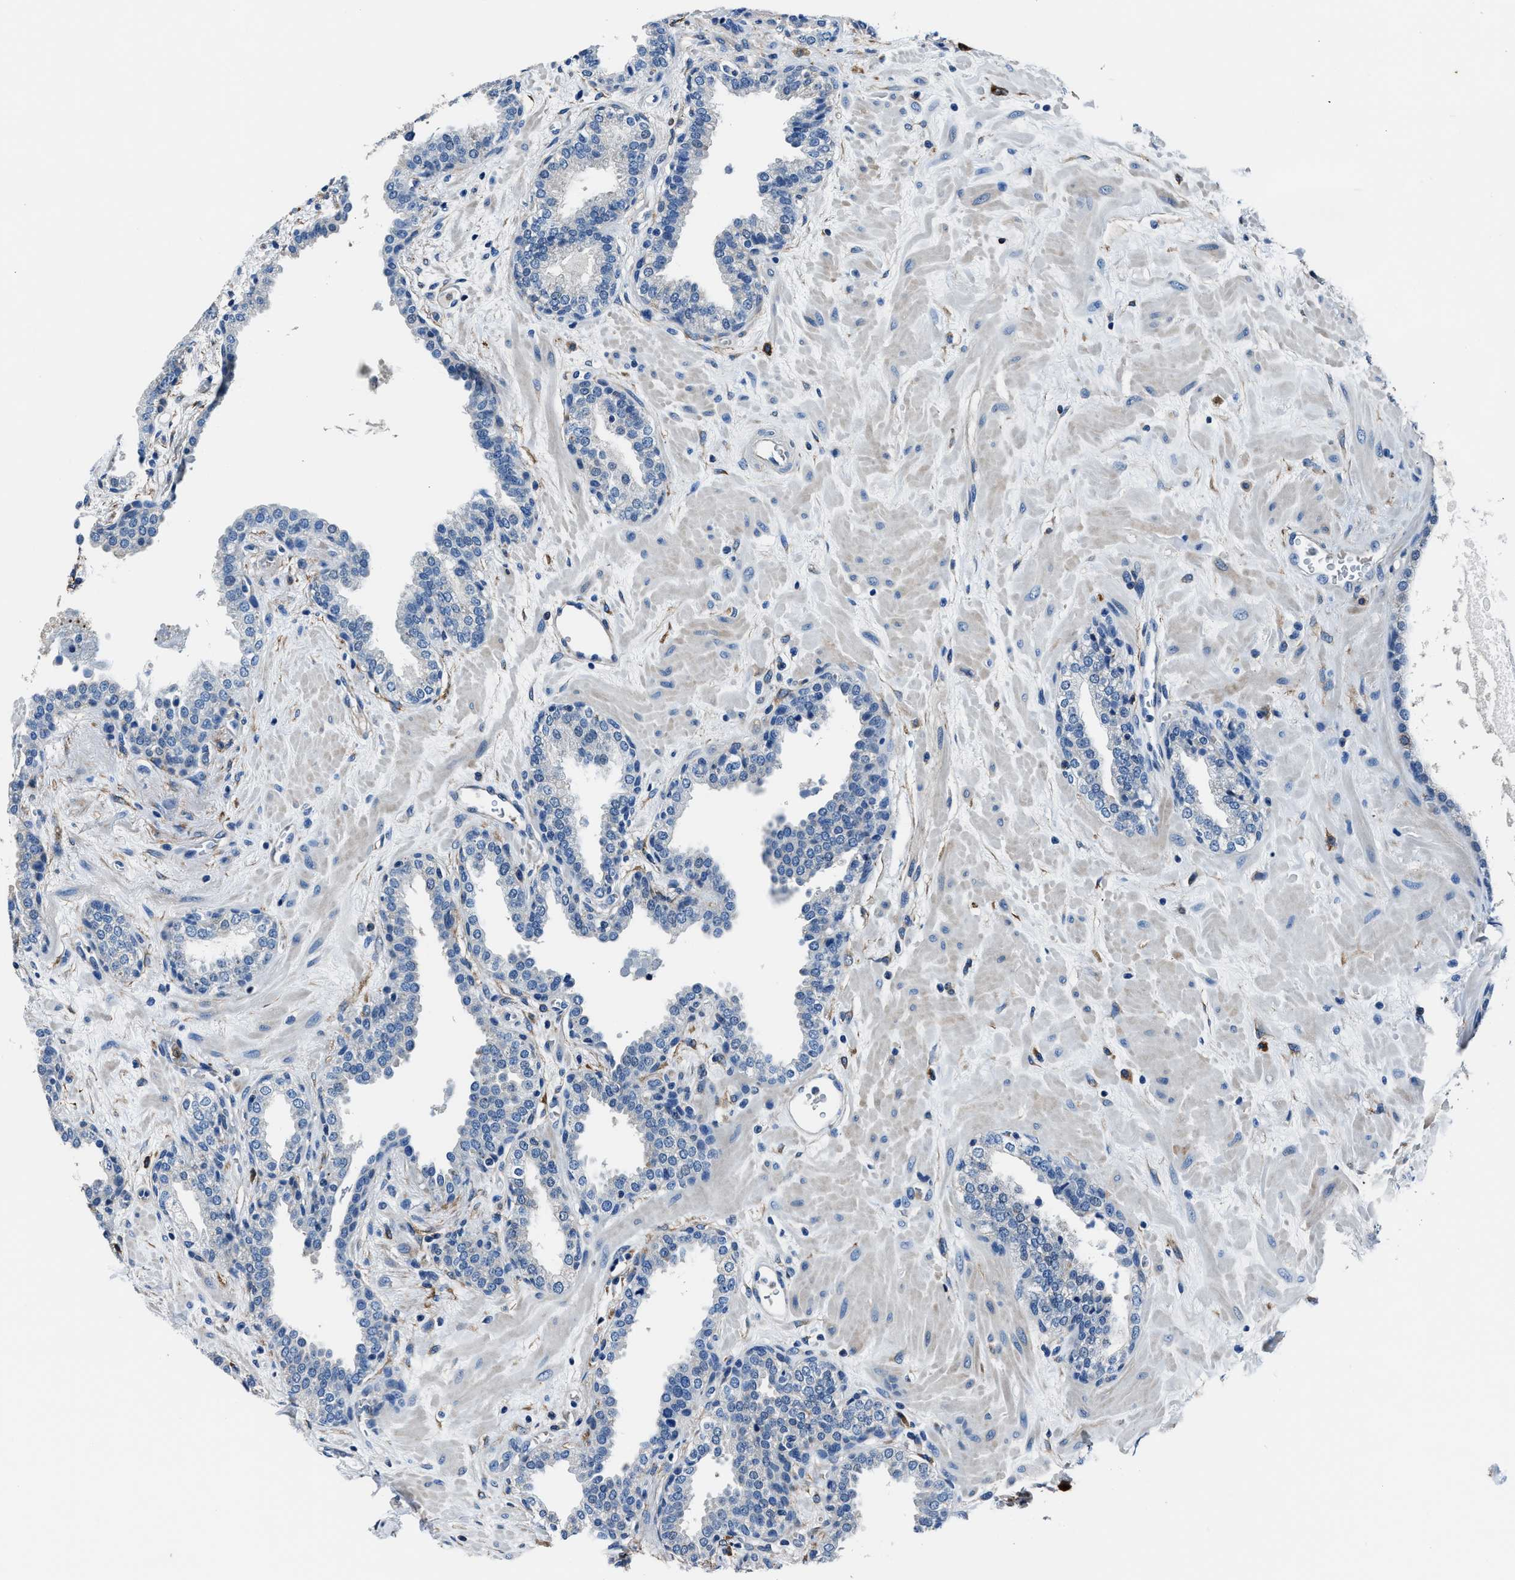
{"staining": {"intensity": "moderate", "quantity": "<25%", "location": "cytoplasmic/membranous"}, "tissue": "prostate", "cell_type": "Glandular cells", "image_type": "normal", "snomed": [{"axis": "morphology", "description": "Normal tissue, NOS"}, {"axis": "topography", "description": "Prostate"}], "caption": "Prostate stained with IHC reveals moderate cytoplasmic/membranous positivity in about <25% of glandular cells.", "gene": "FTL", "patient": {"sex": "male", "age": 51}}